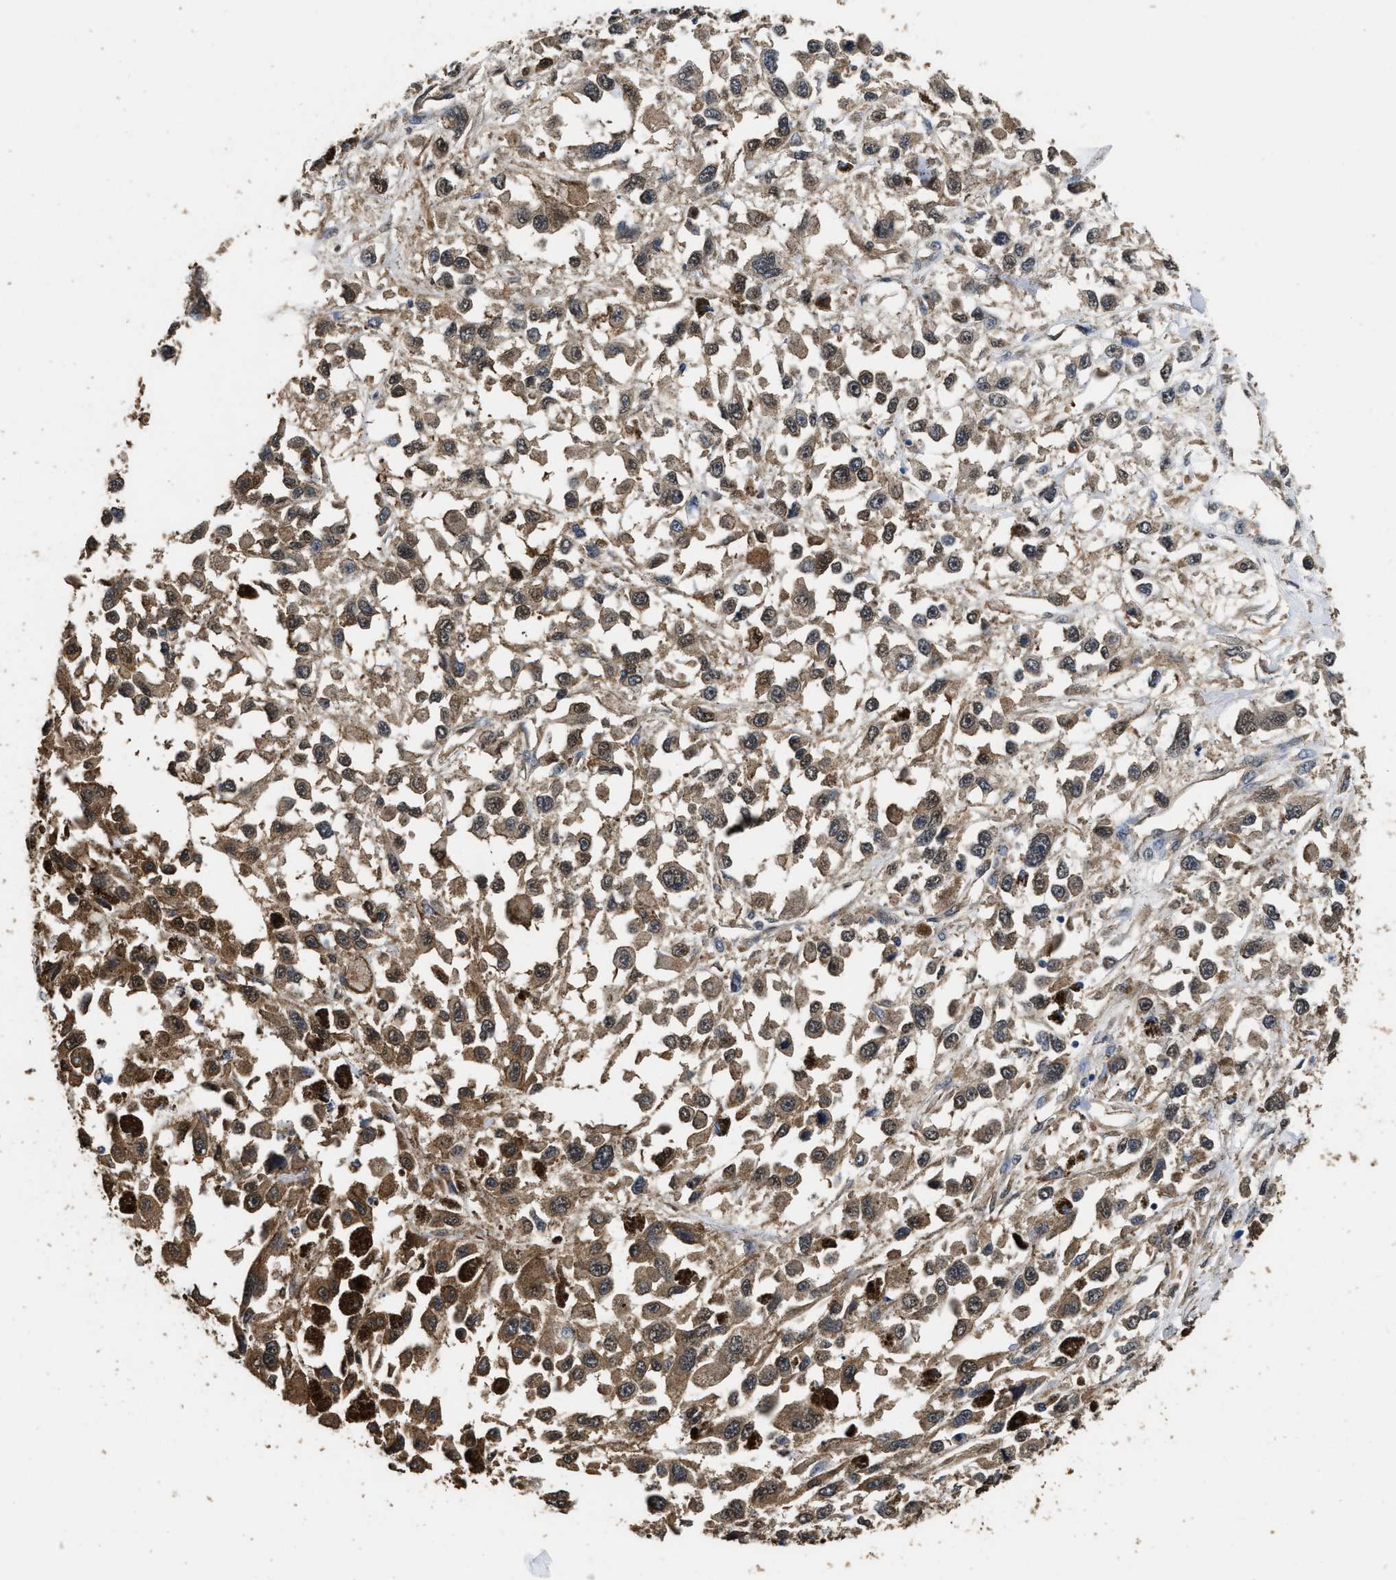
{"staining": {"intensity": "moderate", "quantity": ">75%", "location": "cytoplasmic/membranous"}, "tissue": "melanoma", "cell_type": "Tumor cells", "image_type": "cancer", "snomed": [{"axis": "morphology", "description": "Malignant melanoma, Metastatic site"}, {"axis": "topography", "description": "Lymph node"}], "caption": "This micrograph shows immunohistochemistry (IHC) staining of human malignant melanoma (metastatic site), with medium moderate cytoplasmic/membranous staining in approximately >75% of tumor cells.", "gene": "YWHAE", "patient": {"sex": "male", "age": 59}}